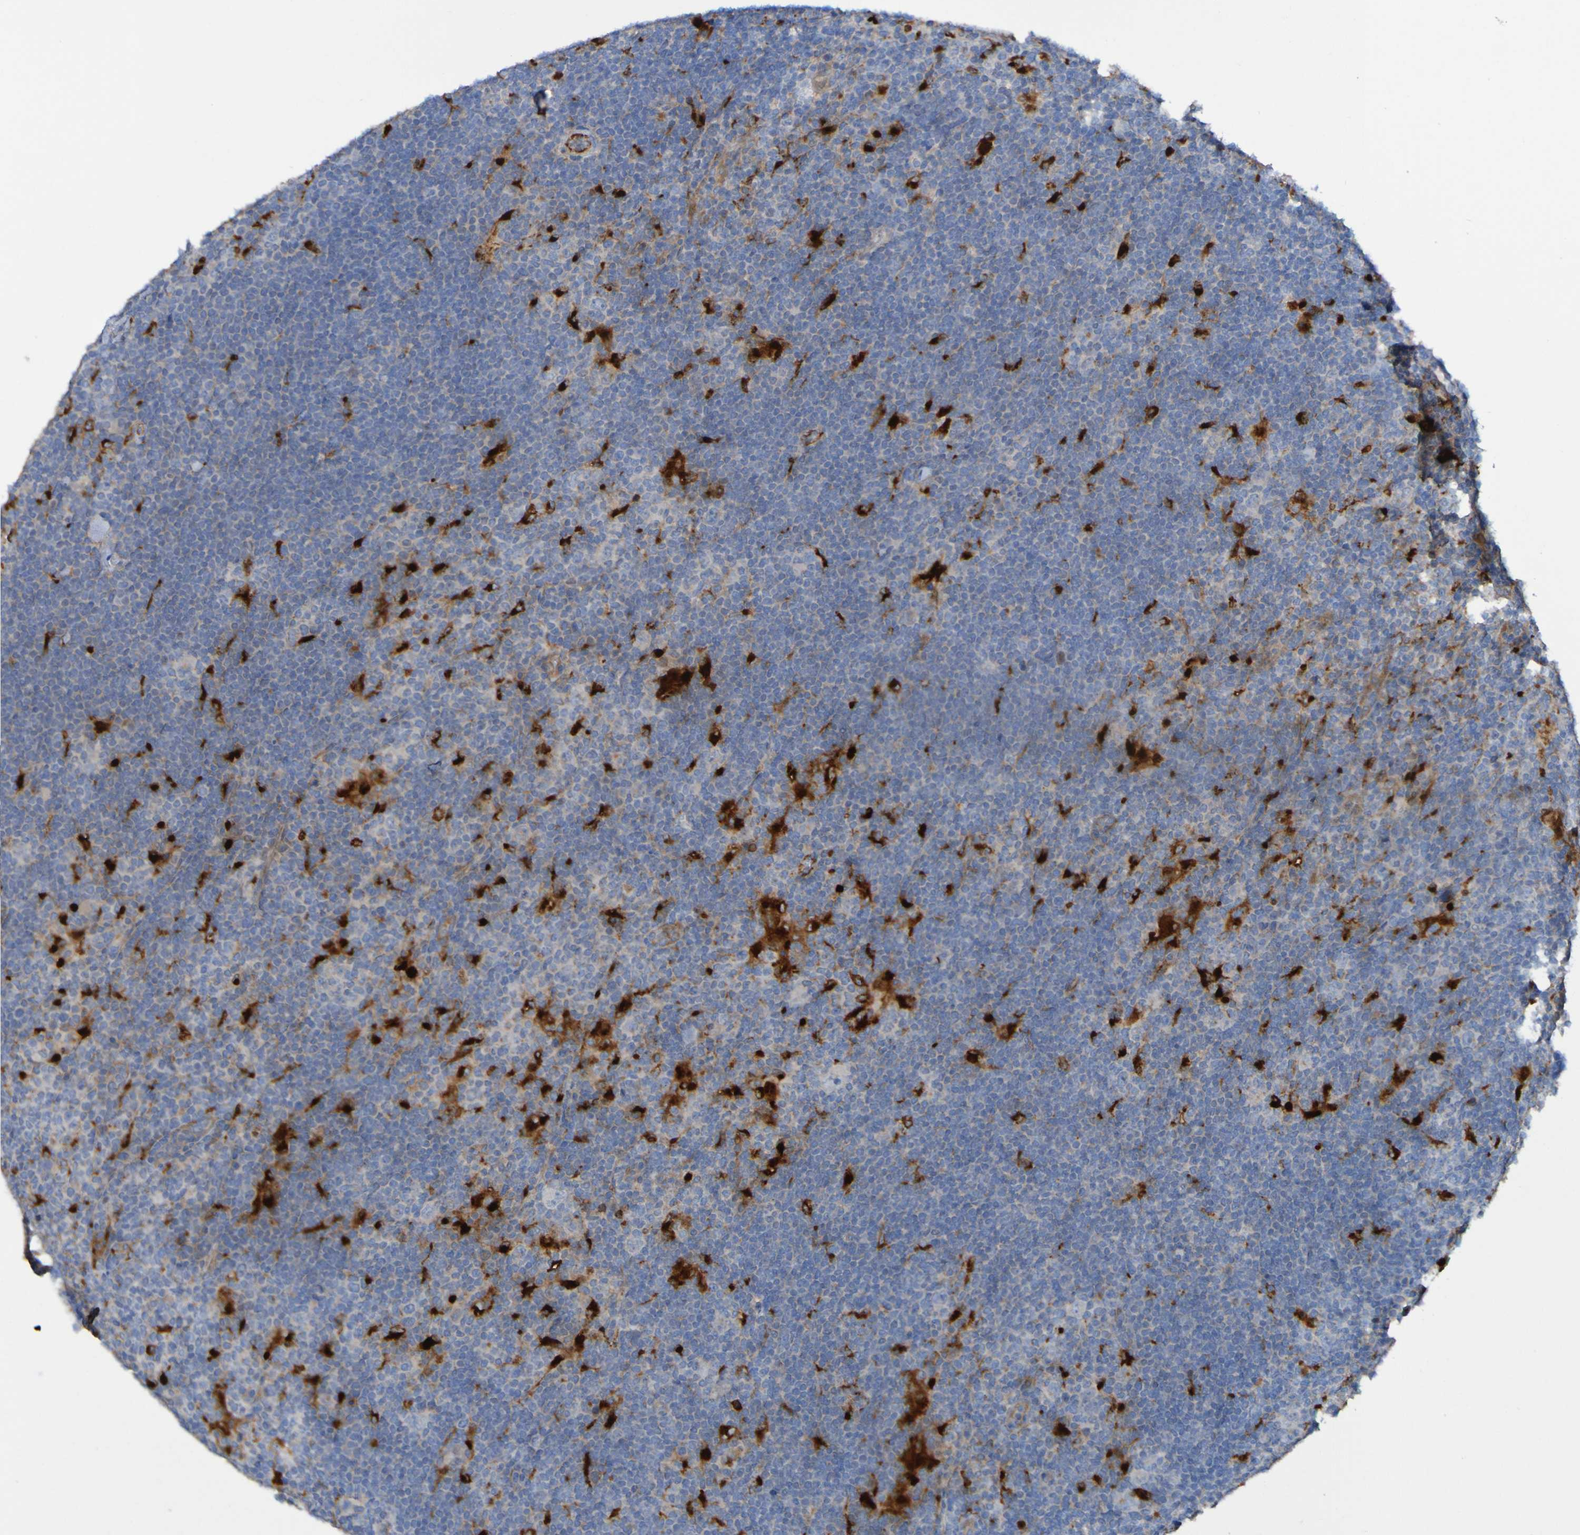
{"staining": {"intensity": "negative", "quantity": "none", "location": "none"}, "tissue": "lymphoma", "cell_type": "Tumor cells", "image_type": "cancer", "snomed": [{"axis": "morphology", "description": "Hodgkin's disease, NOS"}, {"axis": "topography", "description": "Lymph node"}], "caption": "The photomicrograph shows no staining of tumor cells in lymphoma. (DAB (3,3'-diaminobenzidine) immunohistochemistry with hematoxylin counter stain).", "gene": "ARHGEF16", "patient": {"sex": "female", "age": 57}}